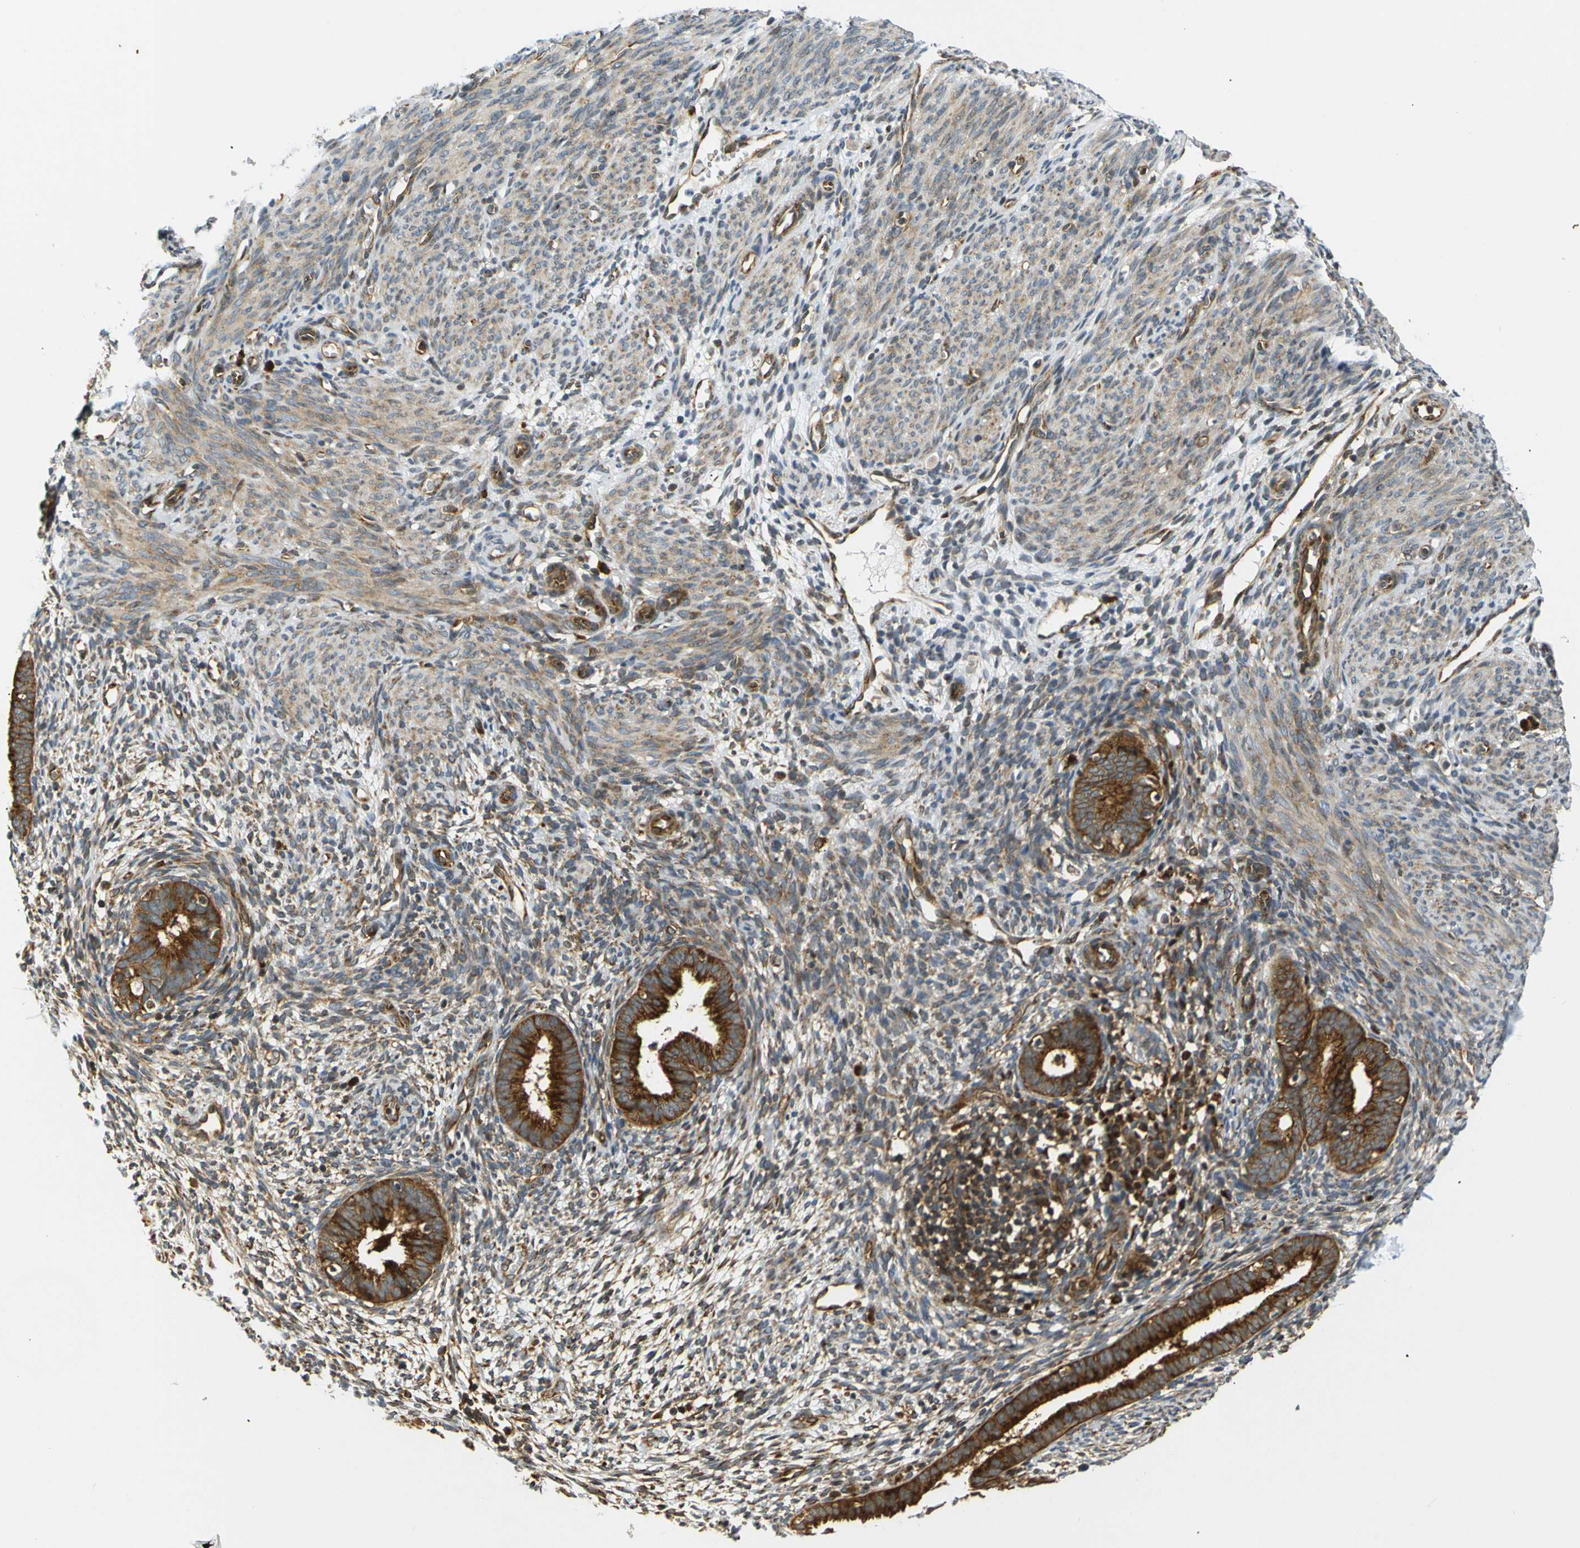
{"staining": {"intensity": "moderate", "quantity": "25%-75%", "location": "cytoplasmic/membranous"}, "tissue": "endometrium", "cell_type": "Cells in endometrial stroma", "image_type": "normal", "snomed": [{"axis": "morphology", "description": "Normal tissue, NOS"}, {"axis": "morphology", "description": "Adenocarcinoma, NOS"}, {"axis": "topography", "description": "Endometrium"}, {"axis": "topography", "description": "Ovary"}], "caption": "A micrograph of human endometrium stained for a protein shows moderate cytoplasmic/membranous brown staining in cells in endometrial stroma. (DAB IHC, brown staining for protein, blue staining for nuclei).", "gene": "ABCE1", "patient": {"sex": "female", "age": 68}}